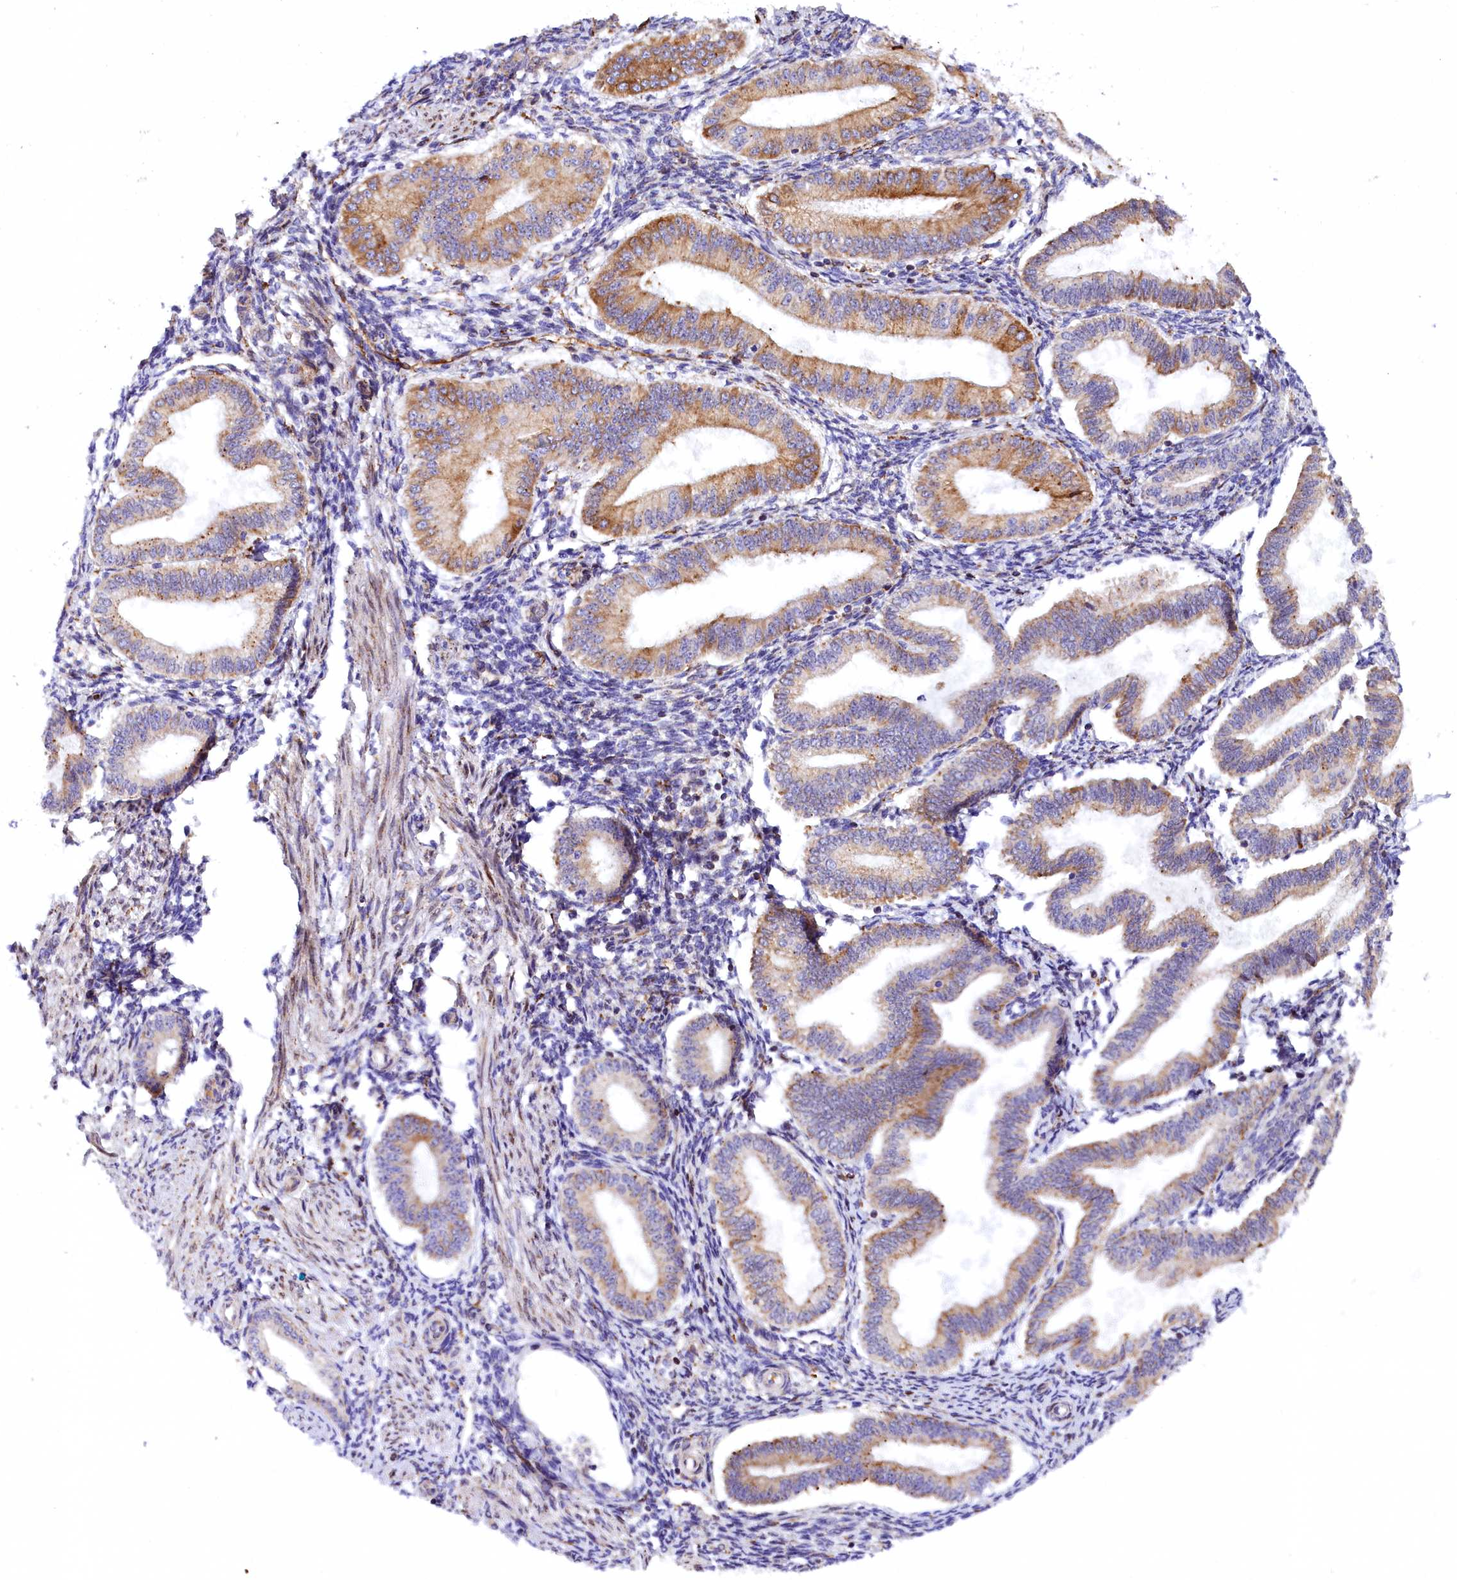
{"staining": {"intensity": "negative", "quantity": "none", "location": "none"}, "tissue": "endometrium", "cell_type": "Cells in endometrial stroma", "image_type": "normal", "snomed": [{"axis": "morphology", "description": "Normal tissue, NOS"}, {"axis": "topography", "description": "Endometrium"}], "caption": "This is an IHC photomicrograph of unremarkable human endometrium. There is no positivity in cells in endometrial stroma.", "gene": "CMTR2", "patient": {"sex": "female", "age": 39}}